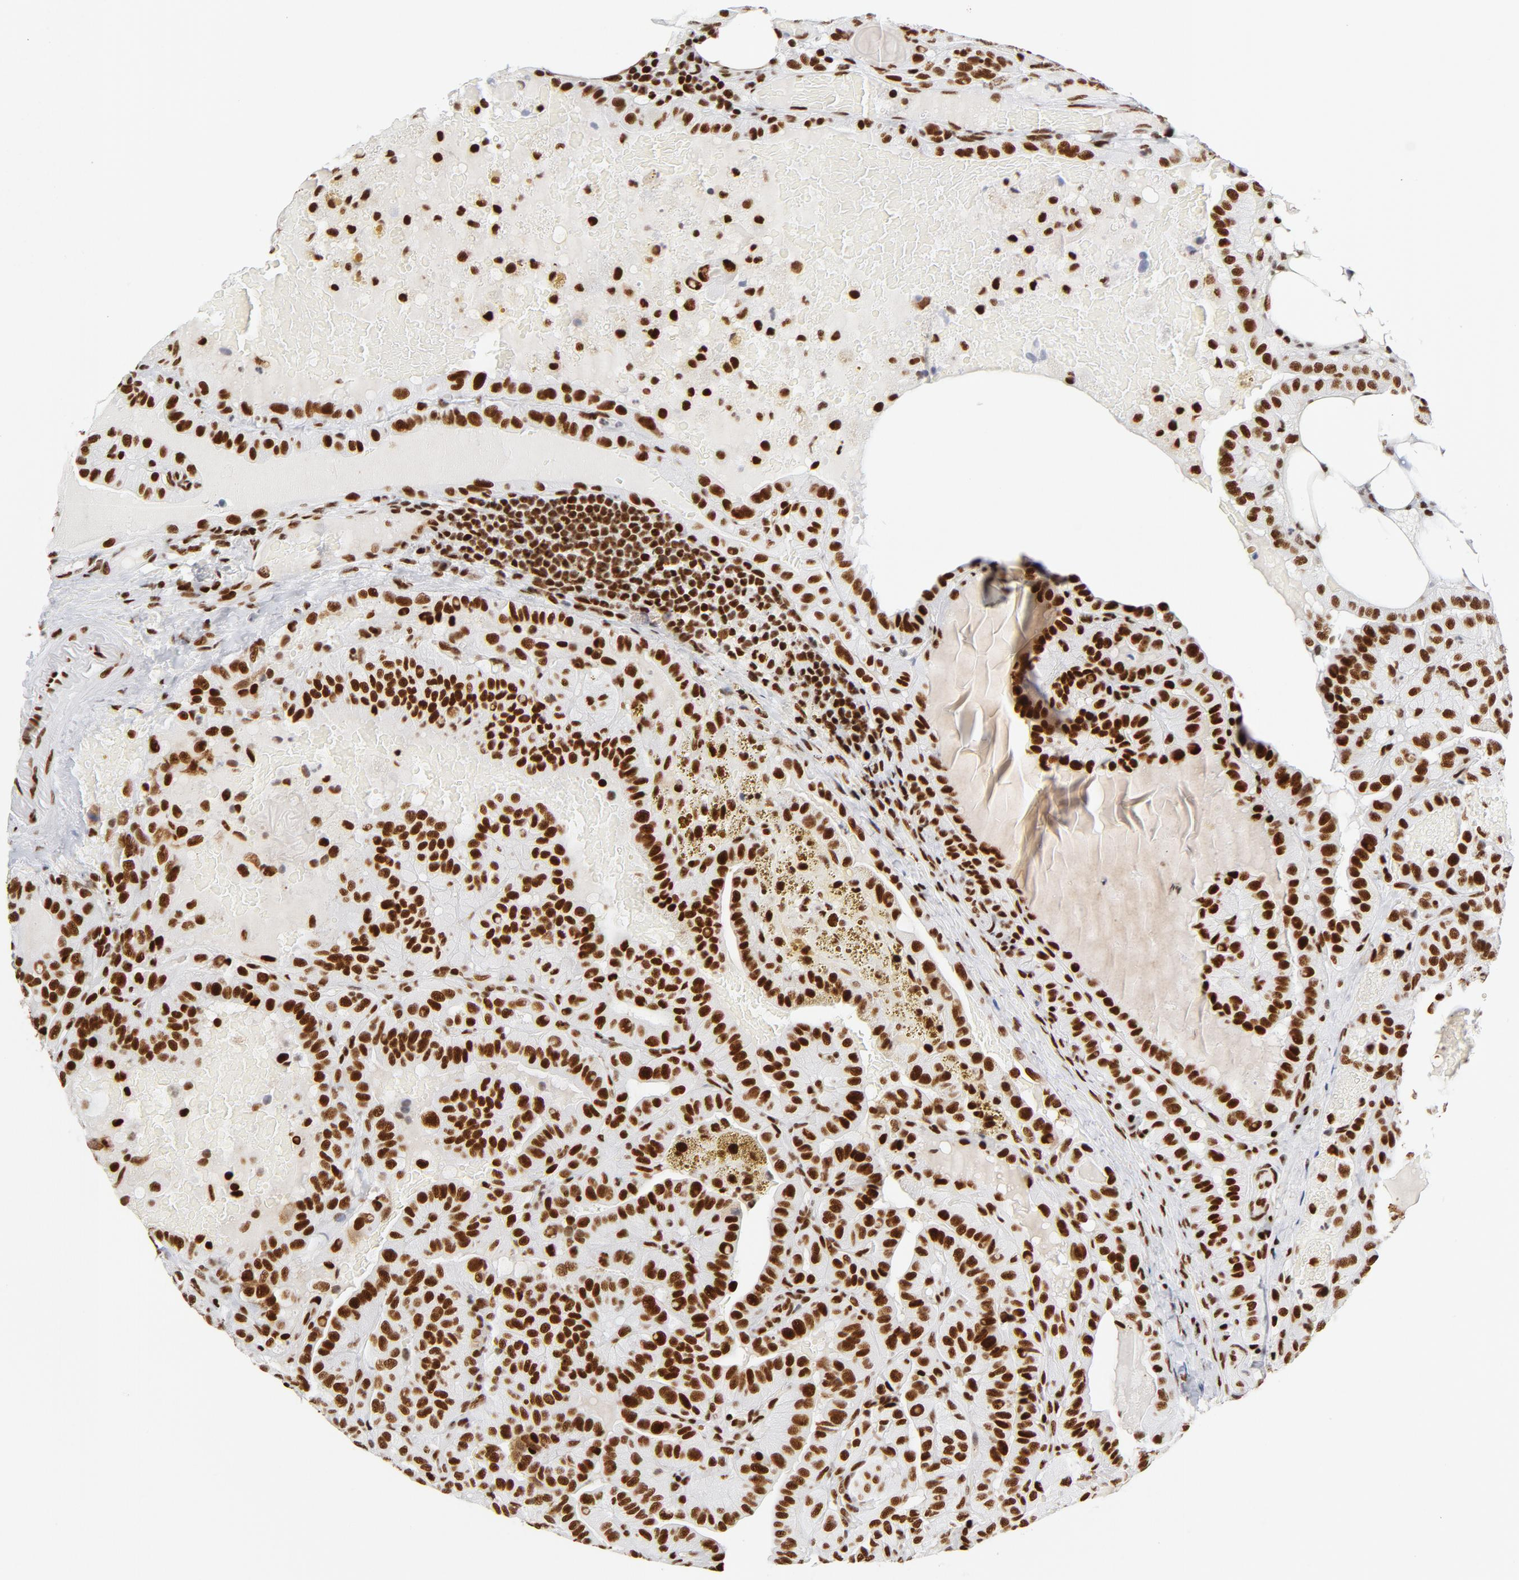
{"staining": {"intensity": "strong", "quantity": ">75%", "location": "nuclear"}, "tissue": "thyroid cancer", "cell_type": "Tumor cells", "image_type": "cancer", "snomed": [{"axis": "morphology", "description": "Papillary adenocarcinoma, NOS"}, {"axis": "topography", "description": "Thyroid gland"}], "caption": "Protein expression by immunohistochemistry reveals strong nuclear expression in approximately >75% of tumor cells in thyroid cancer.", "gene": "XRCC5", "patient": {"sex": "male", "age": 77}}